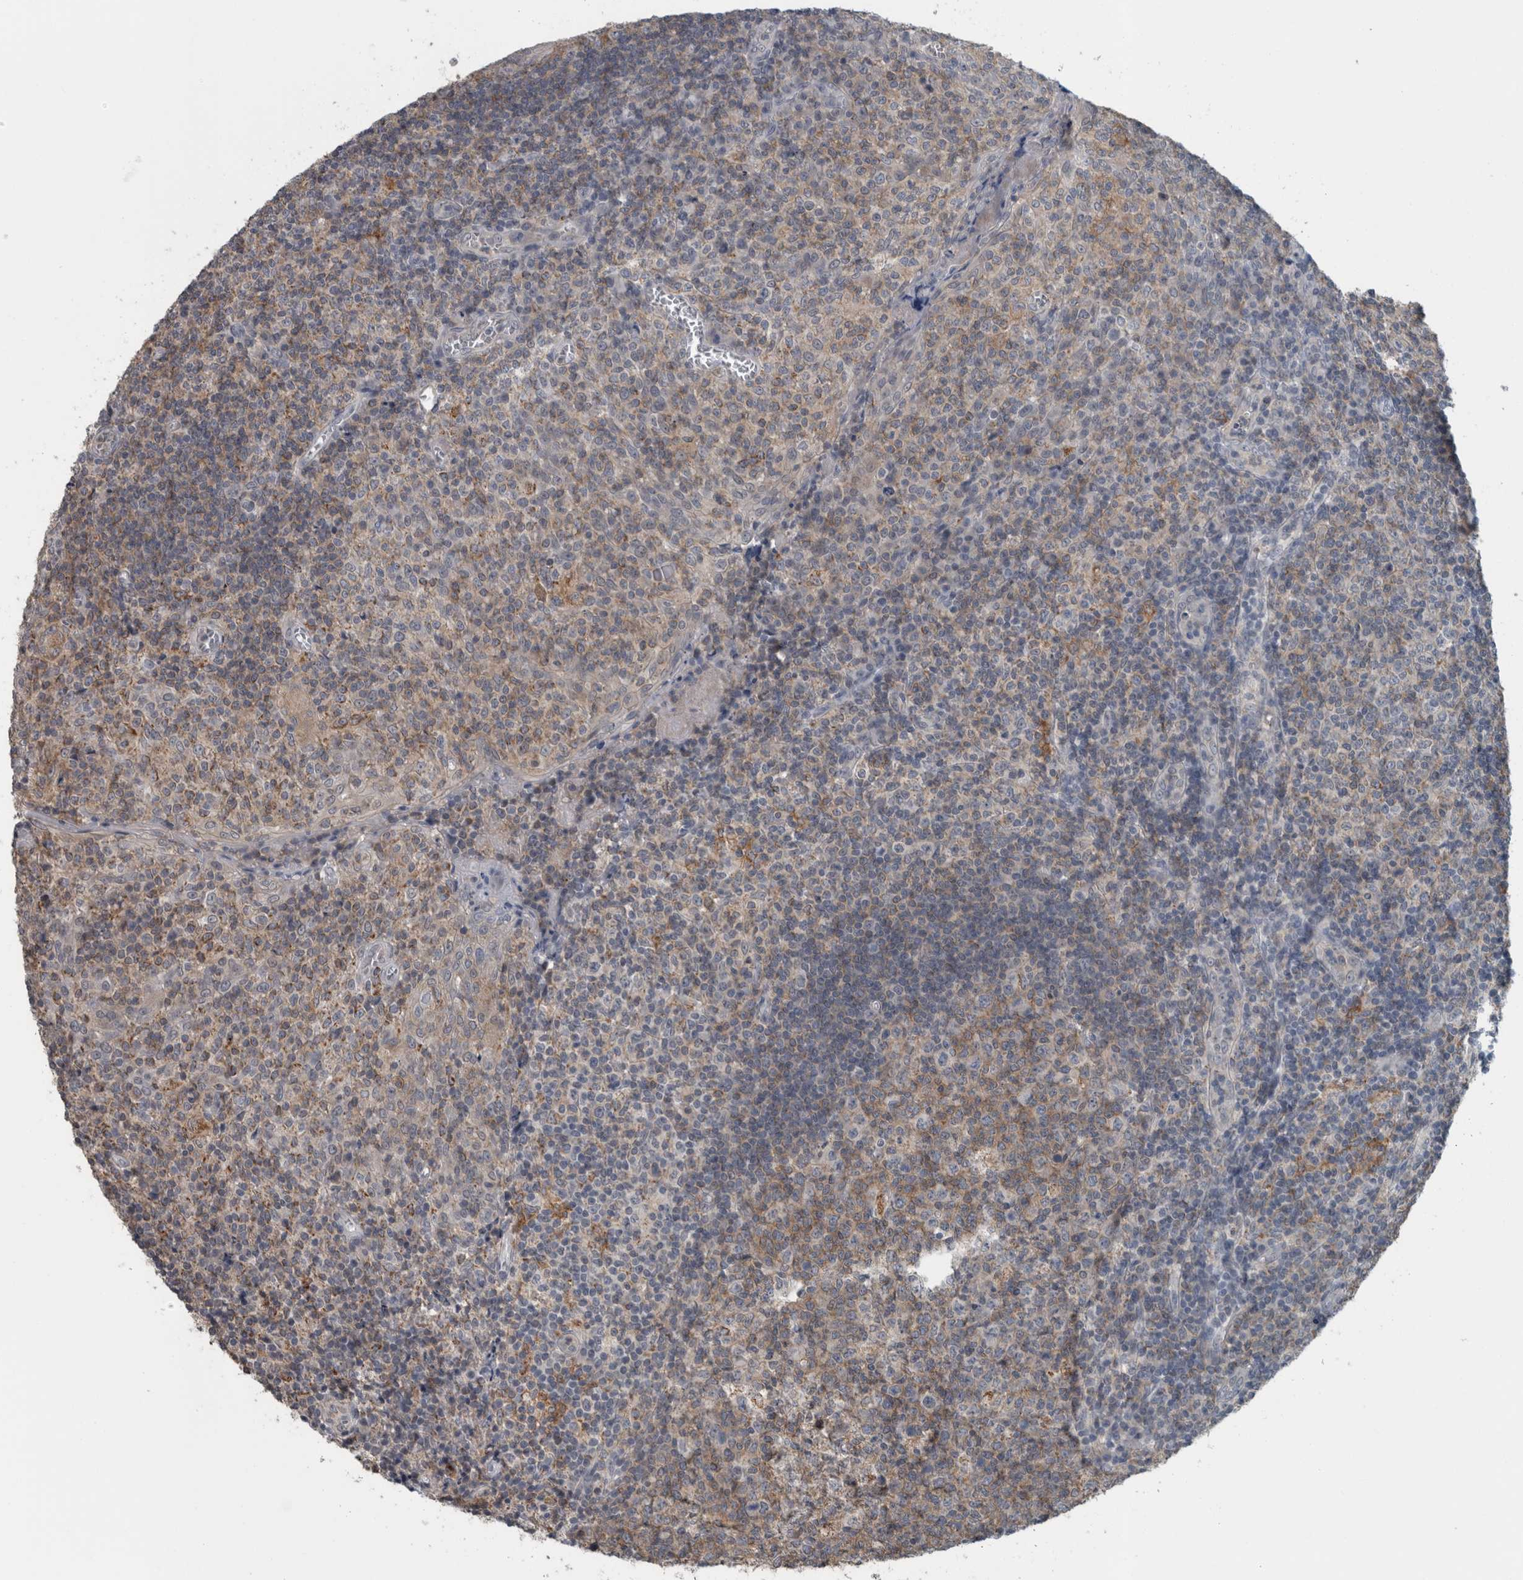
{"staining": {"intensity": "moderate", "quantity": "25%-75%", "location": "cytoplasmic/membranous"}, "tissue": "tonsil", "cell_type": "Germinal center cells", "image_type": "normal", "snomed": [{"axis": "morphology", "description": "Normal tissue, NOS"}, {"axis": "topography", "description": "Tonsil"}], "caption": "Benign tonsil was stained to show a protein in brown. There is medium levels of moderate cytoplasmic/membranous expression in approximately 25%-75% of germinal center cells. (Stains: DAB (3,3'-diaminobenzidine) in brown, nuclei in blue, Microscopy: brightfield microscopy at high magnification).", "gene": "ACSF2", "patient": {"sex": "female", "age": 19}}